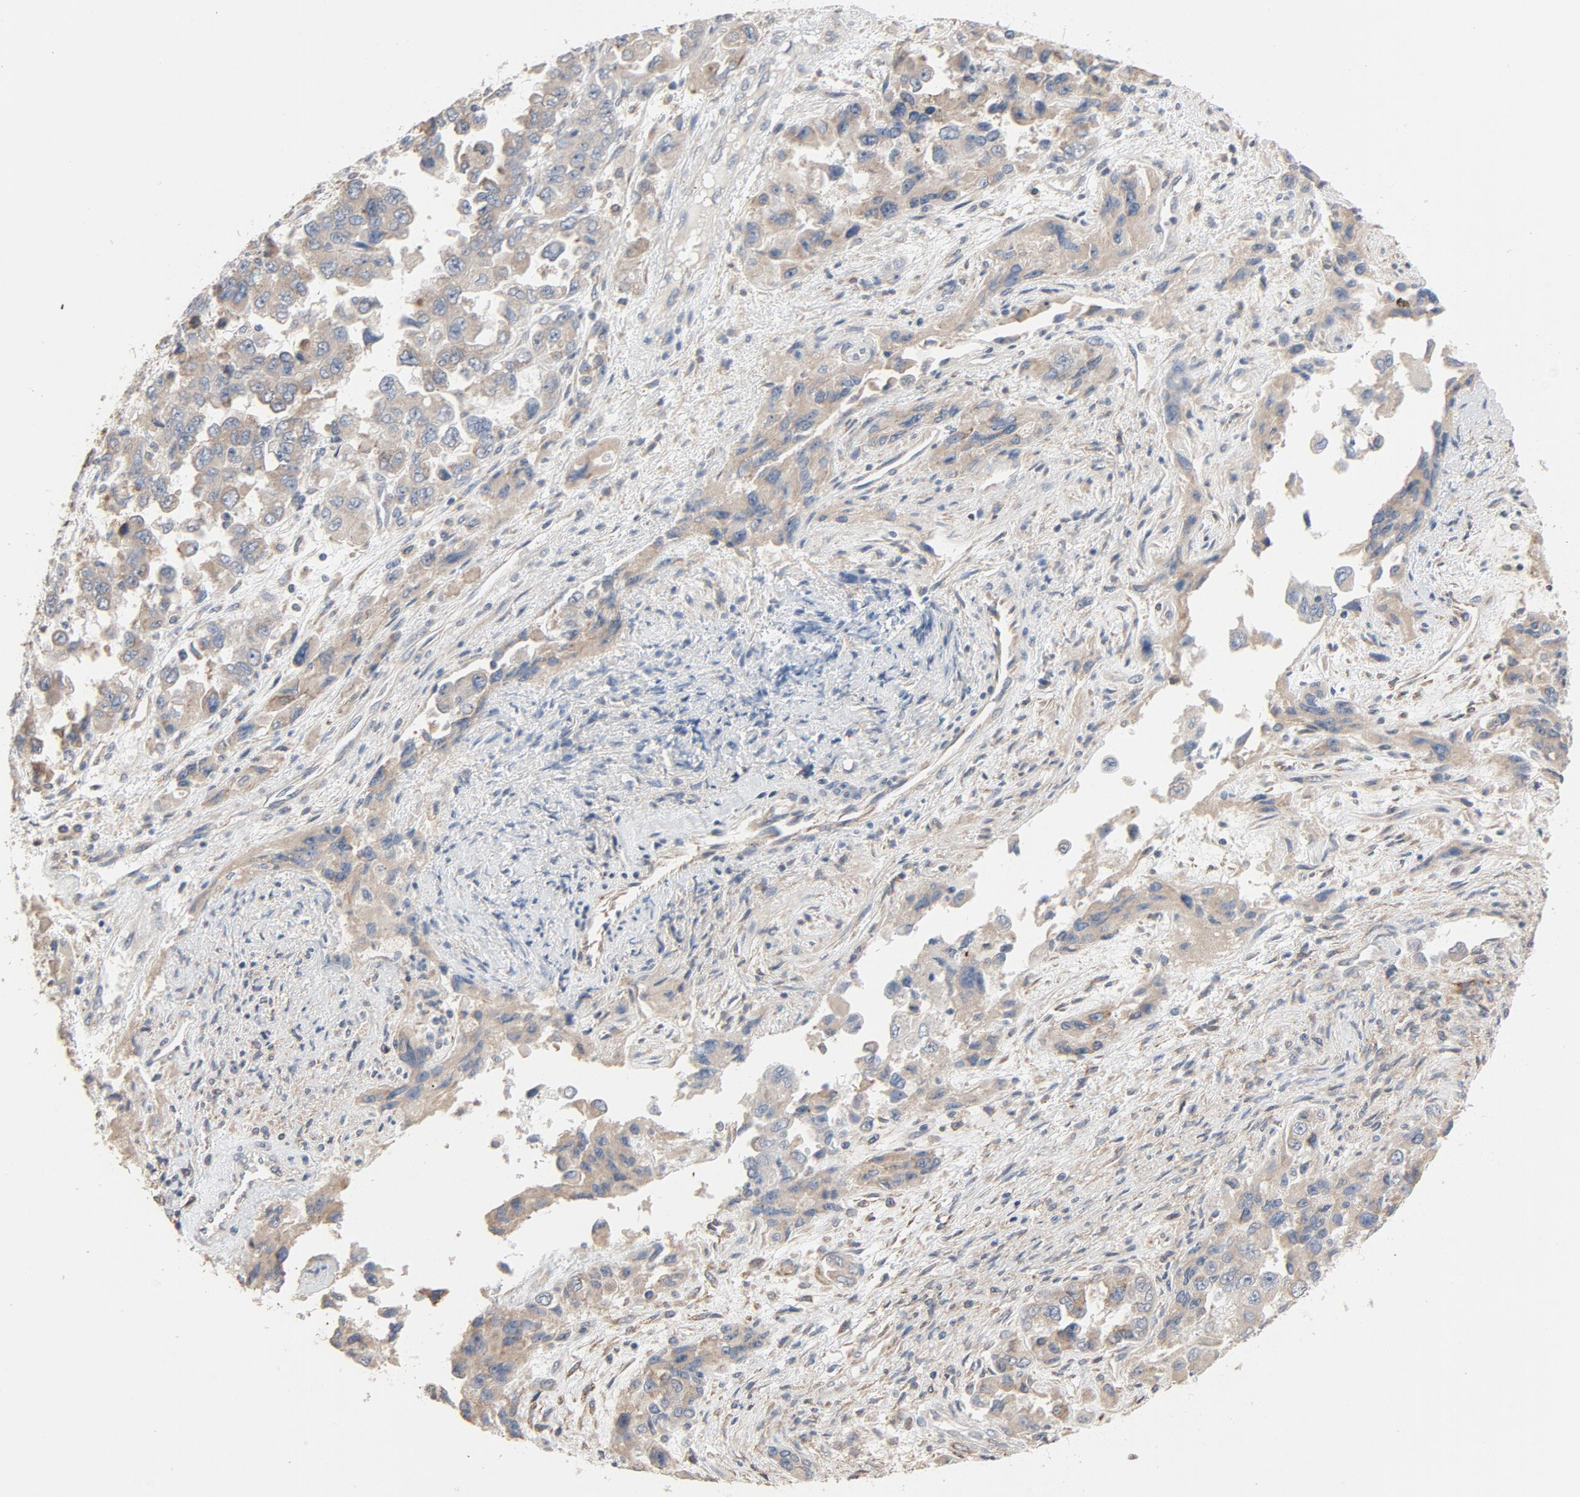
{"staining": {"intensity": "weak", "quantity": ">75%", "location": "cytoplasmic/membranous"}, "tissue": "ovarian cancer", "cell_type": "Tumor cells", "image_type": "cancer", "snomed": [{"axis": "morphology", "description": "Cystadenocarcinoma, serous, NOS"}, {"axis": "topography", "description": "Ovary"}], "caption": "Ovarian cancer (serous cystadenocarcinoma) was stained to show a protein in brown. There is low levels of weak cytoplasmic/membranous expression in approximately >75% of tumor cells.", "gene": "TLR4", "patient": {"sex": "female", "age": 84}}